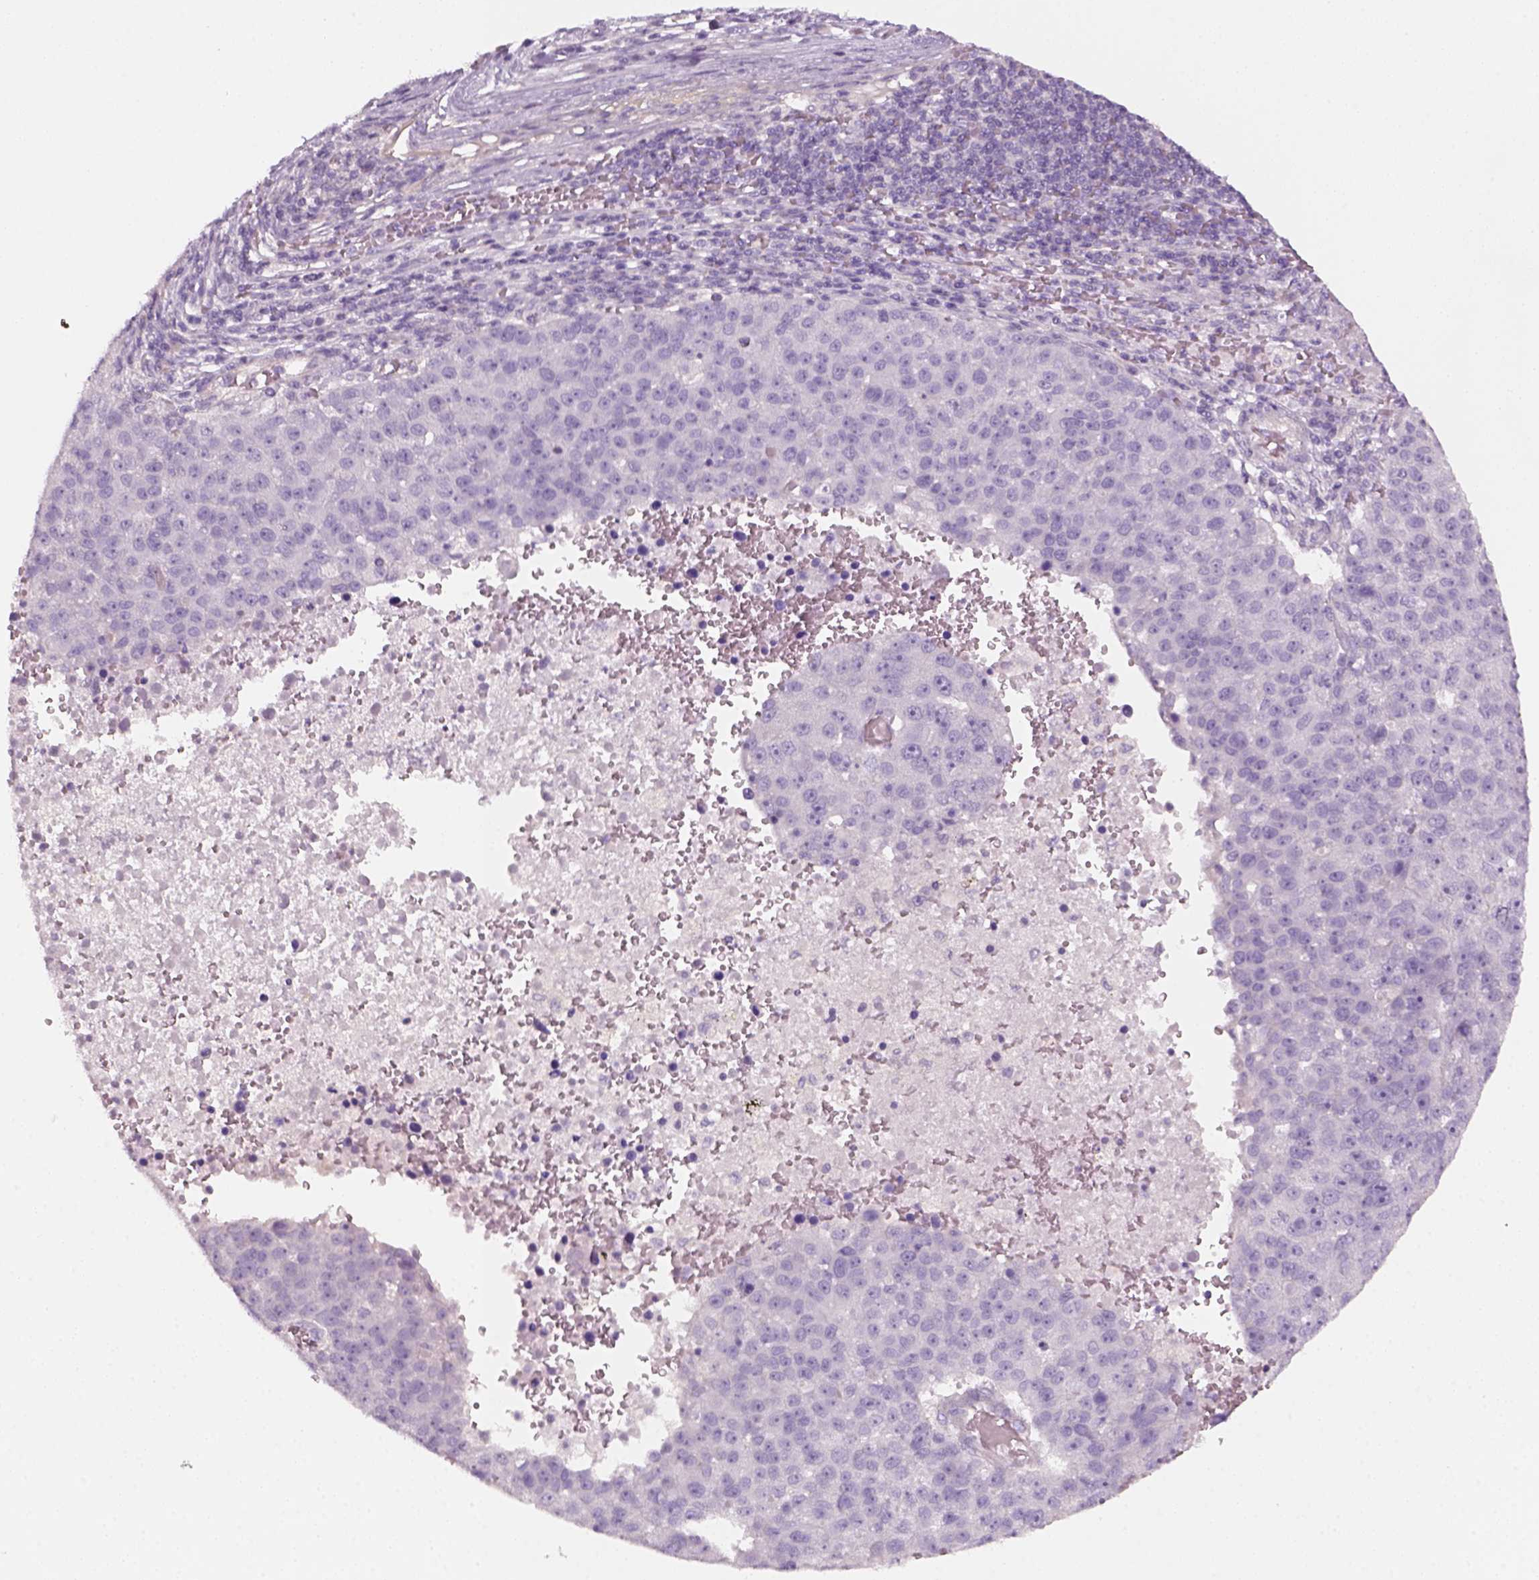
{"staining": {"intensity": "negative", "quantity": "none", "location": "none"}, "tissue": "pancreatic cancer", "cell_type": "Tumor cells", "image_type": "cancer", "snomed": [{"axis": "morphology", "description": "Adenocarcinoma, NOS"}, {"axis": "topography", "description": "Pancreas"}], "caption": "A photomicrograph of pancreatic cancer (adenocarcinoma) stained for a protein displays no brown staining in tumor cells. (DAB IHC, high magnification).", "gene": "KRT25", "patient": {"sex": "female", "age": 61}}